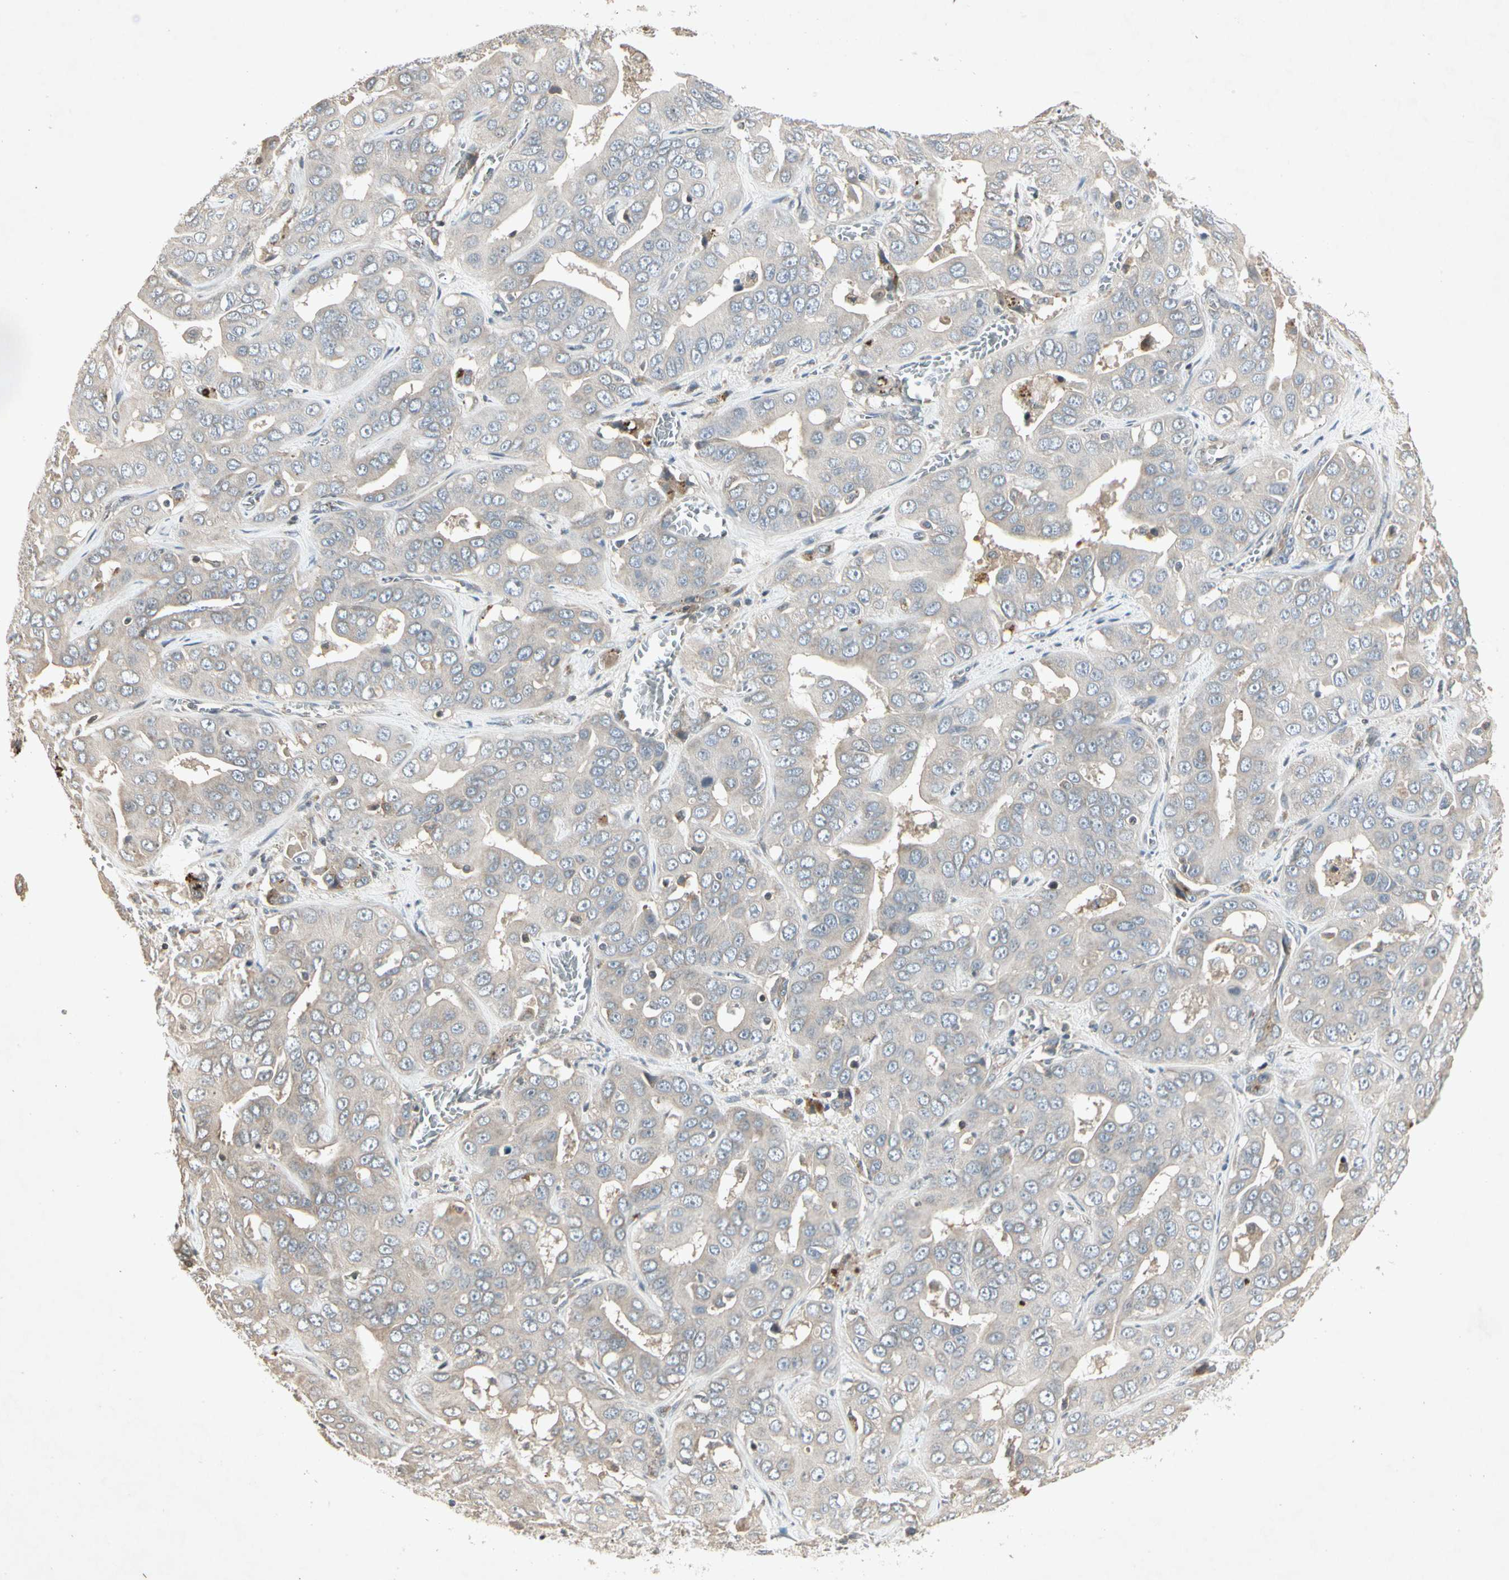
{"staining": {"intensity": "negative", "quantity": "none", "location": "none"}, "tissue": "liver cancer", "cell_type": "Tumor cells", "image_type": "cancer", "snomed": [{"axis": "morphology", "description": "Cholangiocarcinoma"}, {"axis": "topography", "description": "Liver"}], "caption": "Human liver cholangiocarcinoma stained for a protein using IHC shows no expression in tumor cells.", "gene": "TEK", "patient": {"sex": "female", "age": 52}}